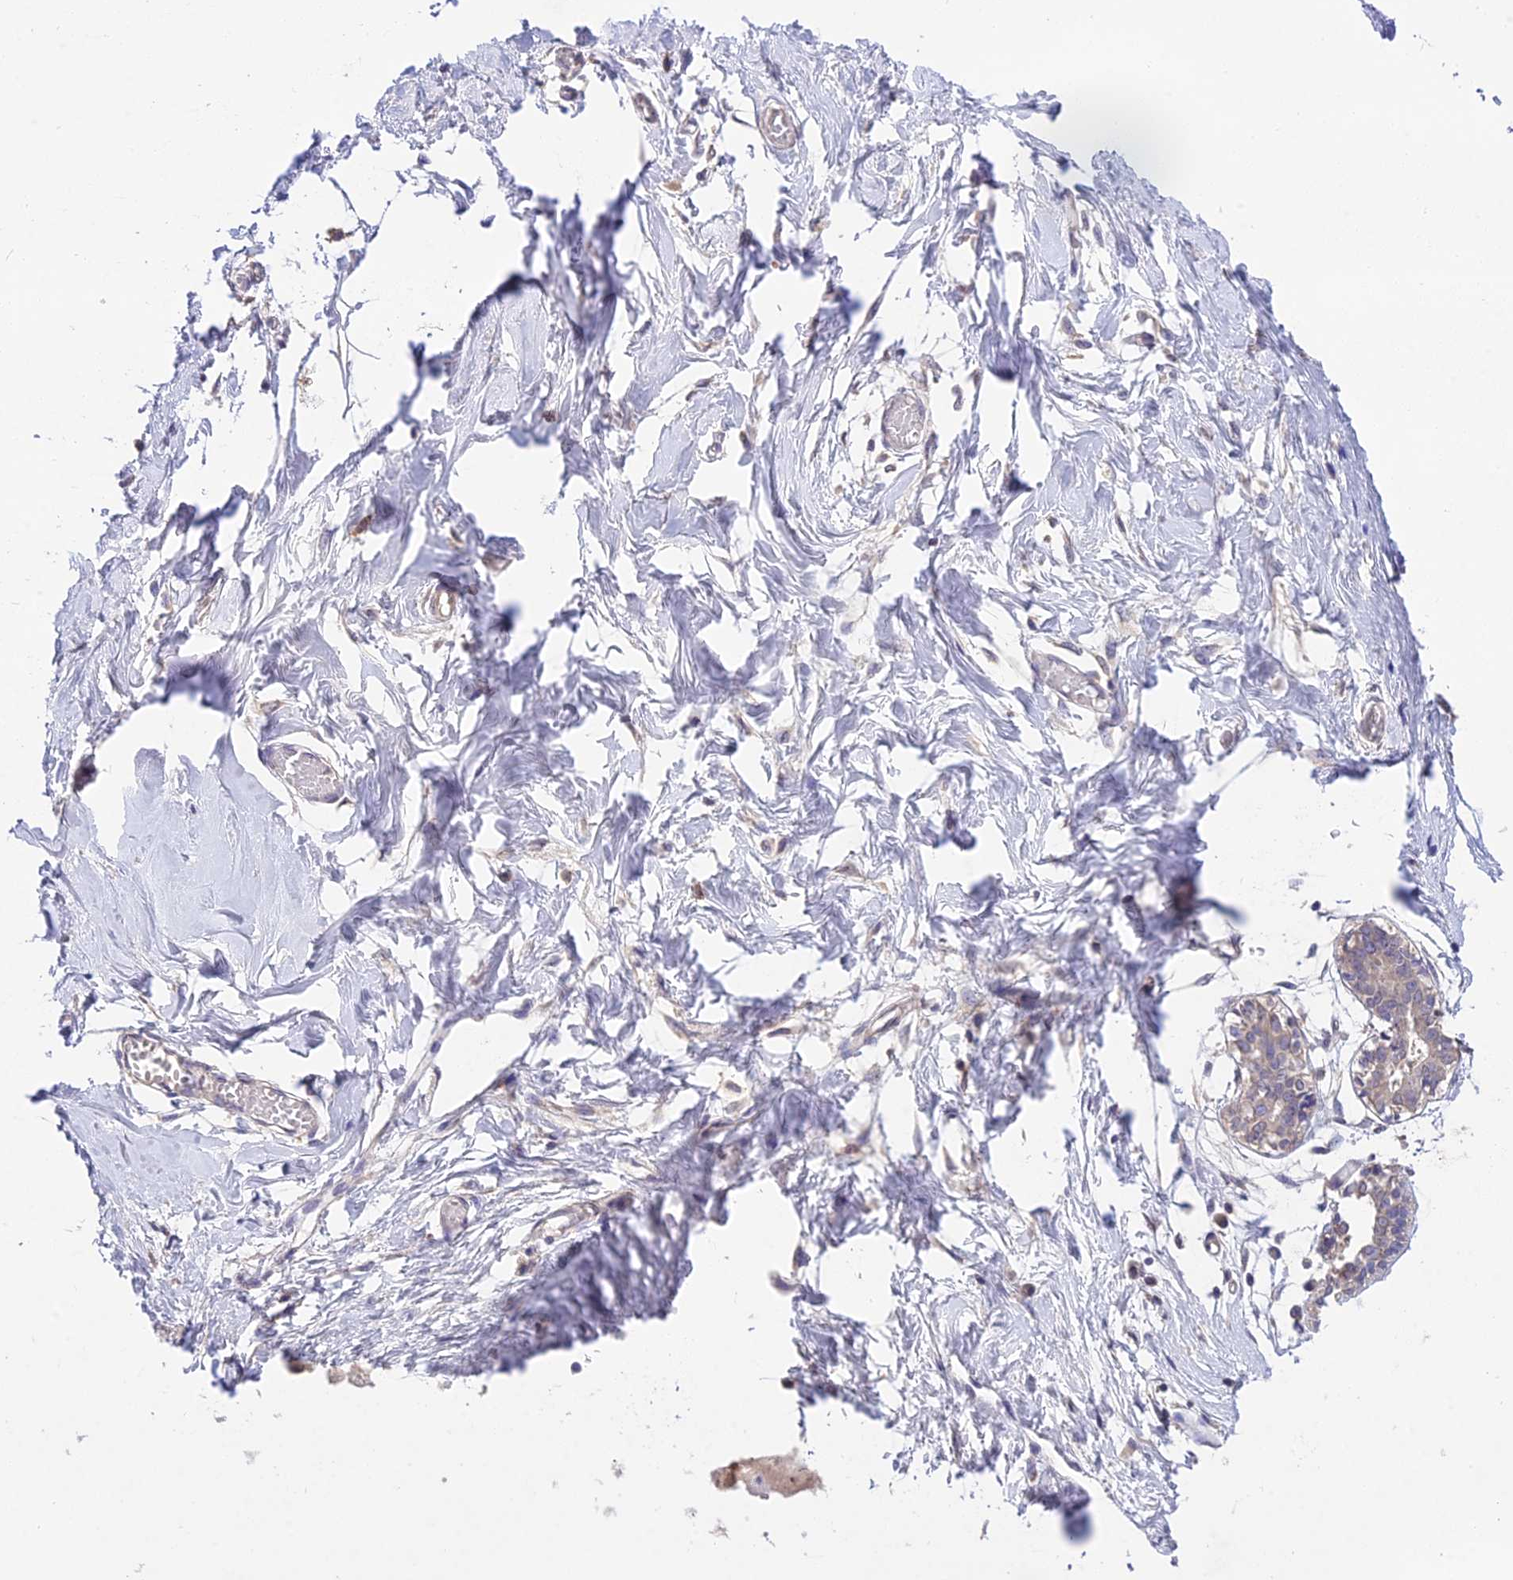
{"staining": {"intensity": "weak", "quantity": "<25%", "location": "cytoplasmic/membranous"}, "tissue": "breast", "cell_type": "Adipocytes", "image_type": "normal", "snomed": [{"axis": "morphology", "description": "Normal tissue, NOS"}, {"axis": "topography", "description": "Breast"}], "caption": "Immunohistochemical staining of normal human breast reveals no significant expression in adipocytes. (DAB IHC, high magnification).", "gene": "PGK1", "patient": {"sex": "female", "age": 27}}